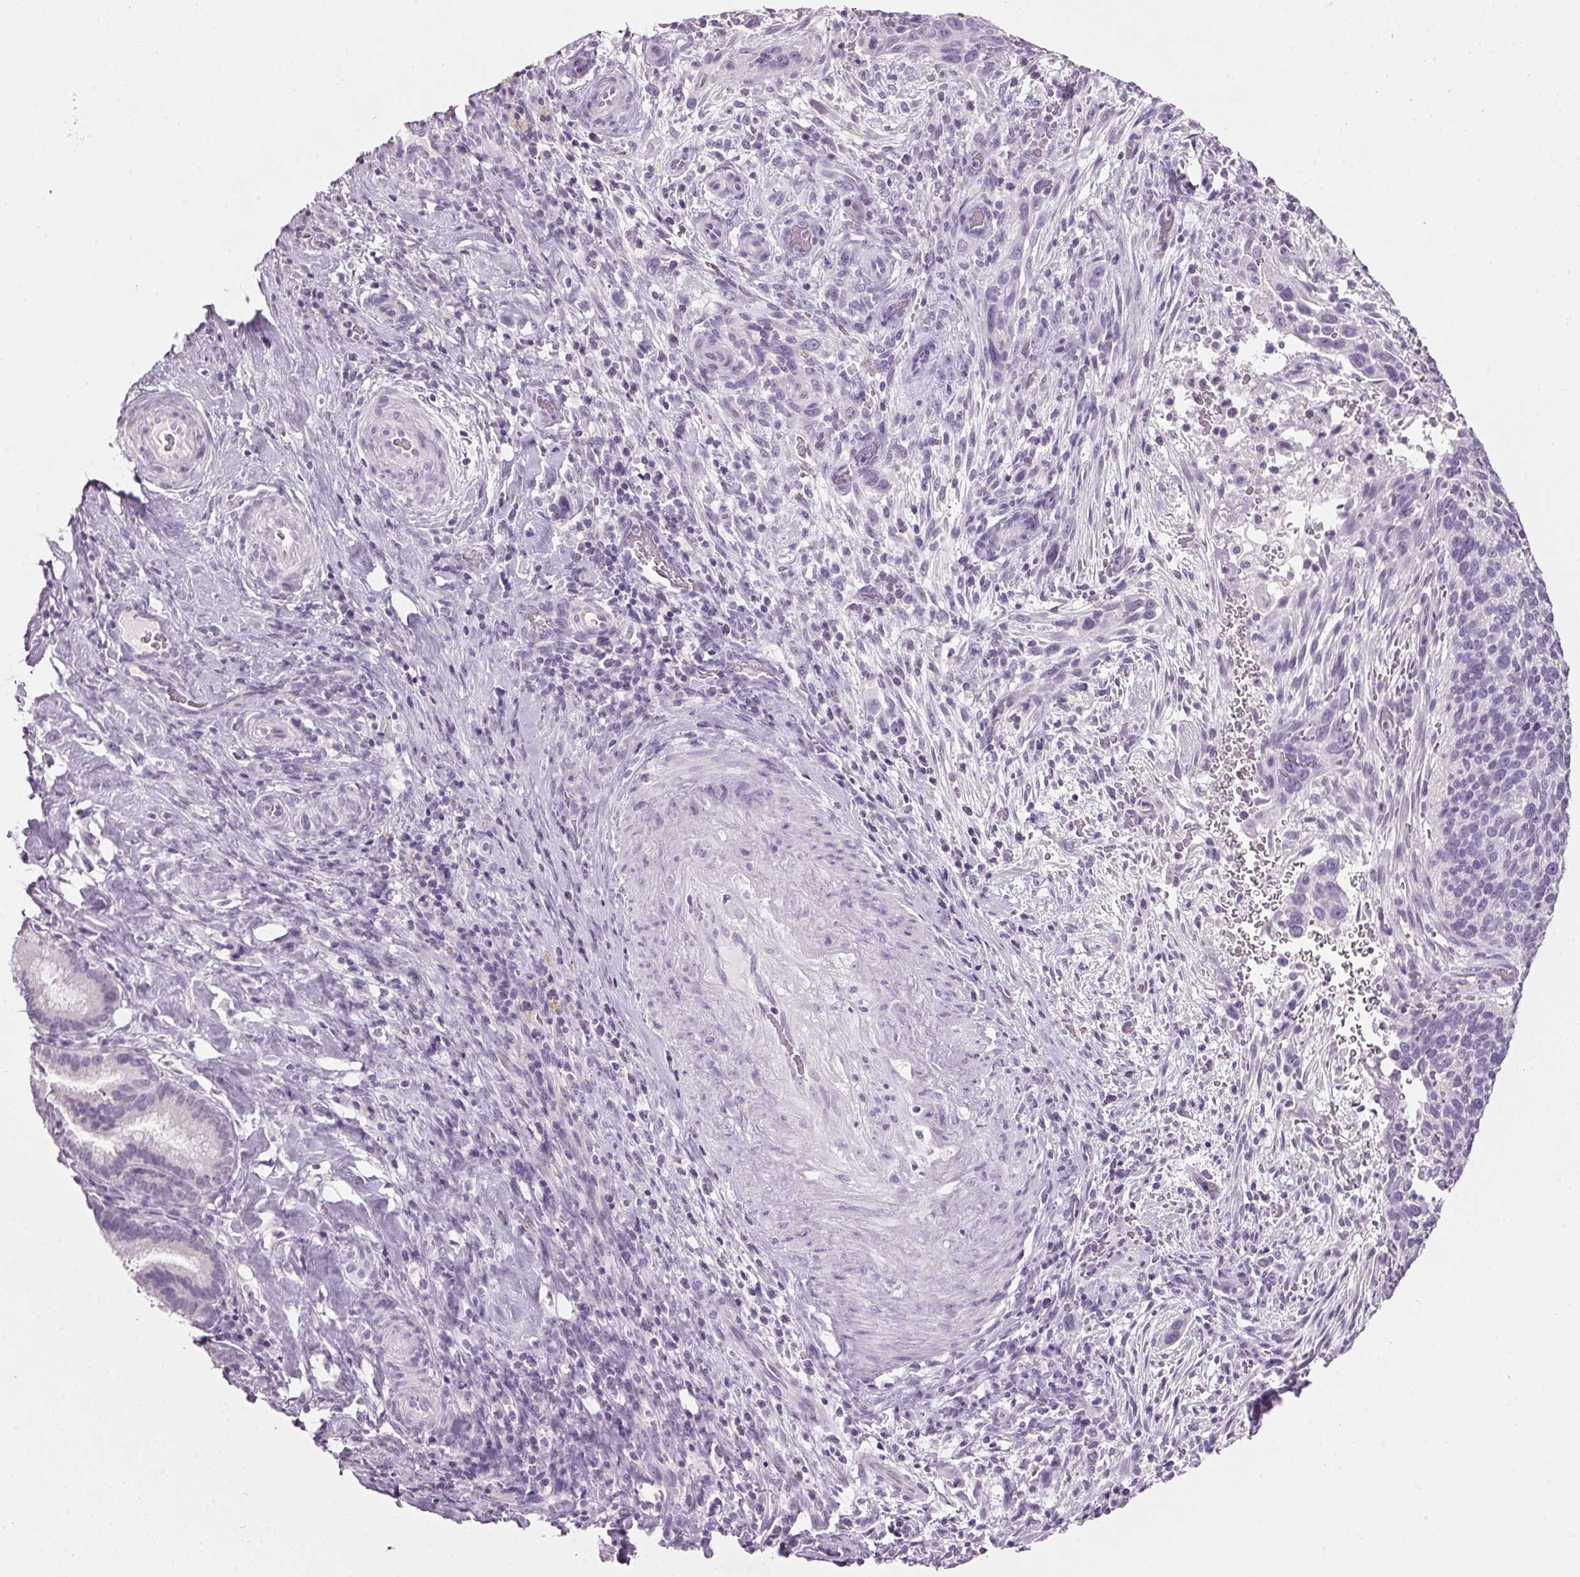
{"staining": {"intensity": "negative", "quantity": "none", "location": "none"}, "tissue": "cervical cancer", "cell_type": "Tumor cells", "image_type": "cancer", "snomed": [{"axis": "morphology", "description": "Squamous cell carcinoma, NOS"}, {"axis": "topography", "description": "Cervix"}], "caption": "DAB (3,3'-diaminobenzidine) immunohistochemical staining of human cervical cancer (squamous cell carcinoma) displays no significant positivity in tumor cells.", "gene": "PPP1R1A", "patient": {"sex": "female", "age": 51}}